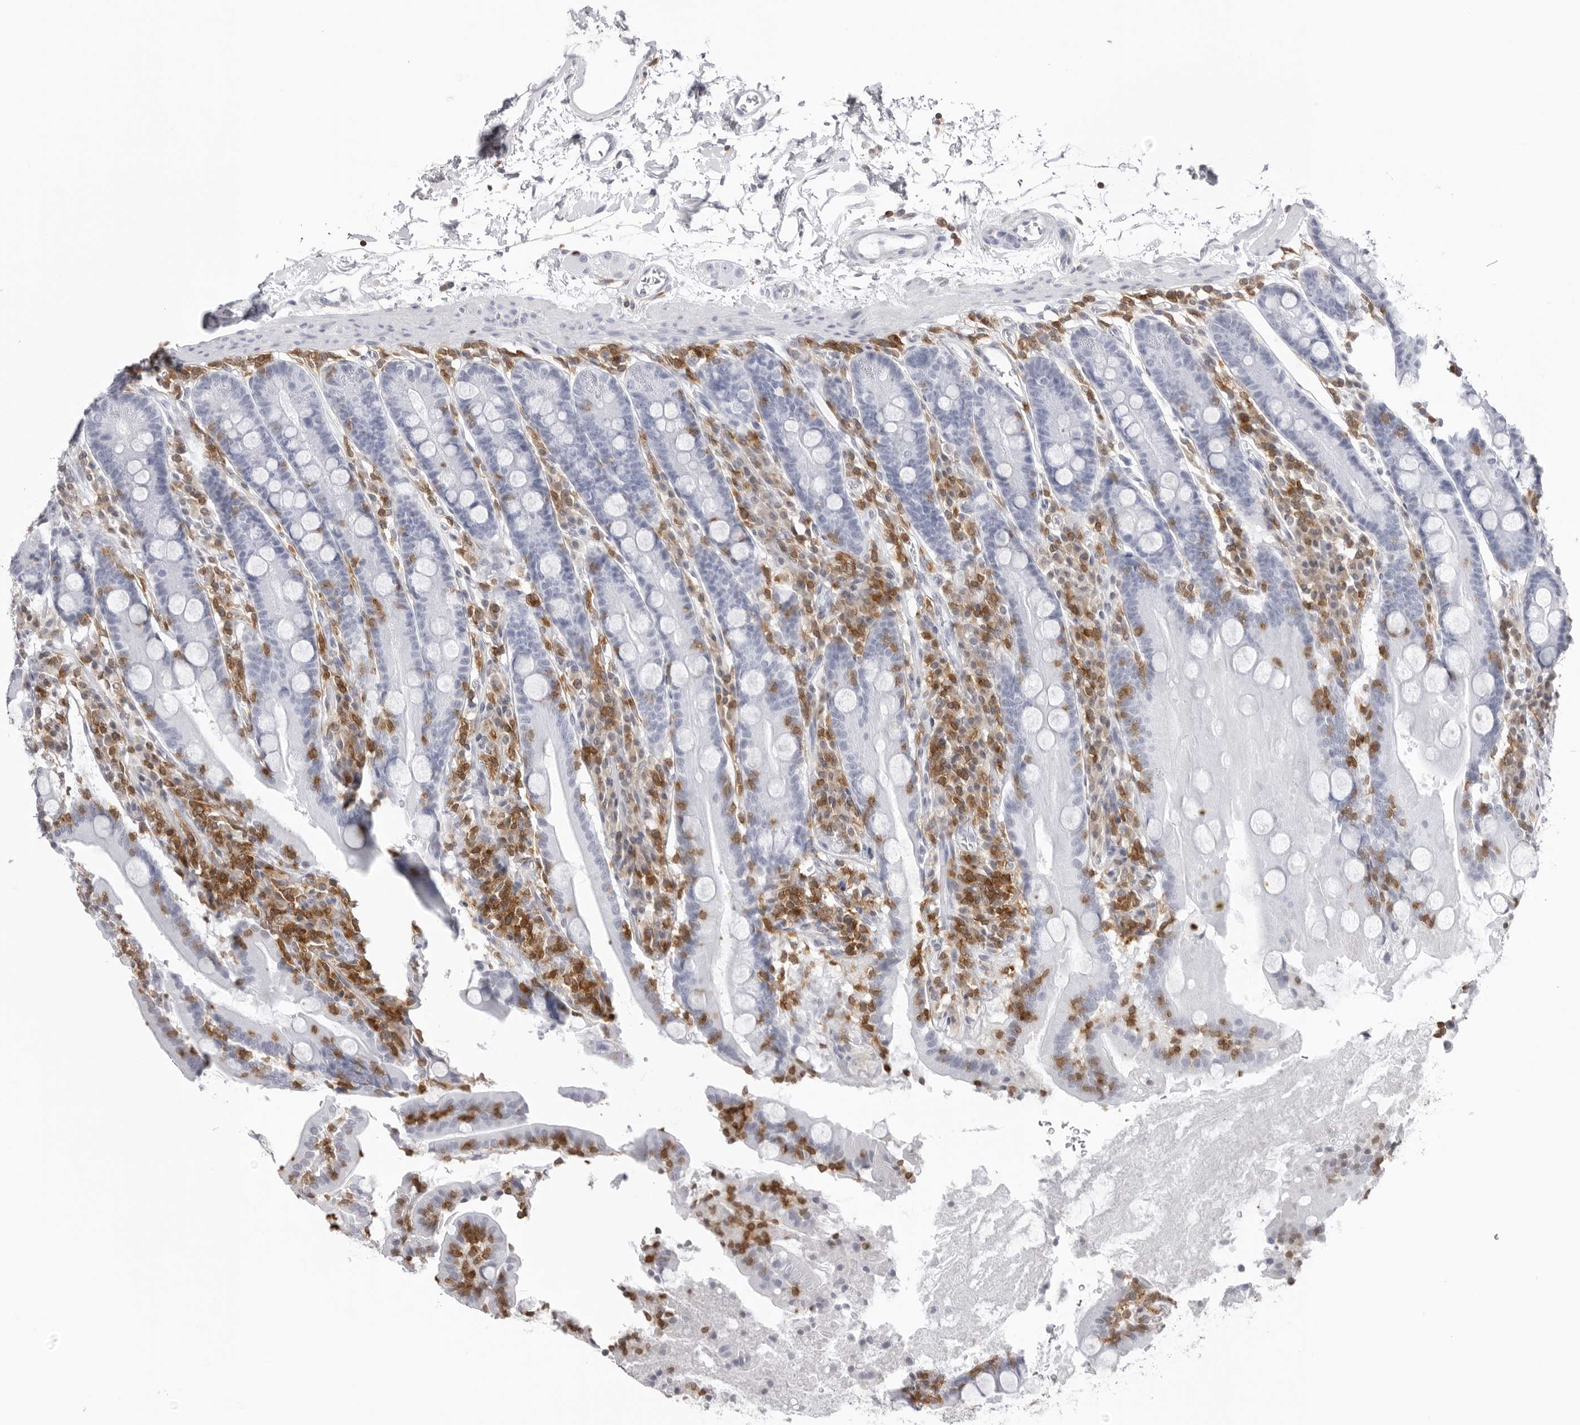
{"staining": {"intensity": "negative", "quantity": "none", "location": "none"}, "tissue": "duodenum", "cell_type": "Glandular cells", "image_type": "normal", "snomed": [{"axis": "morphology", "description": "Normal tissue, NOS"}, {"axis": "topography", "description": "Duodenum"}], "caption": "IHC photomicrograph of normal duodenum stained for a protein (brown), which demonstrates no staining in glandular cells. (DAB IHC with hematoxylin counter stain).", "gene": "FMNL1", "patient": {"sex": "male", "age": 35}}